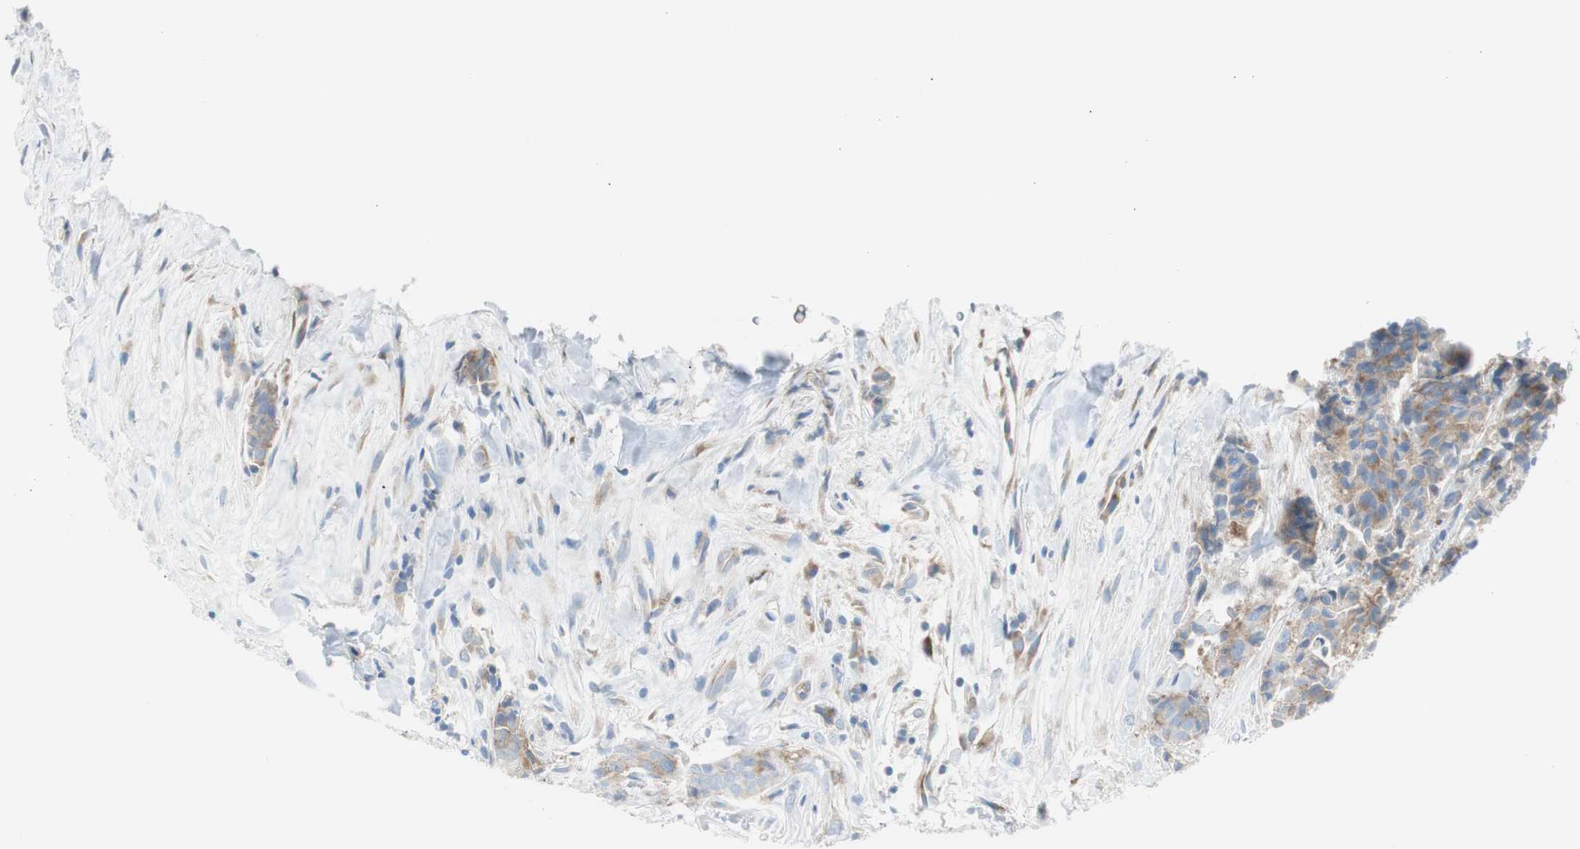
{"staining": {"intensity": "weak", "quantity": "25%-75%", "location": "cytoplasmic/membranous"}, "tissue": "breast cancer", "cell_type": "Tumor cells", "image_type": "cancer", "snomed": [{"axis": "morphology", "description": "Duct carcinoma"}, {"axis": "topography", "description": "Breast"}], "caption": "Human breast cancer (infiltrating ductal carcinoma) stained for a protein (brown) demonstrates weak cytoplasmic/membranous positive staining in approximately 25%-75% of tumor cells.", "gene": "RPS12", "patient": {"sex": "female", "age": 40}}